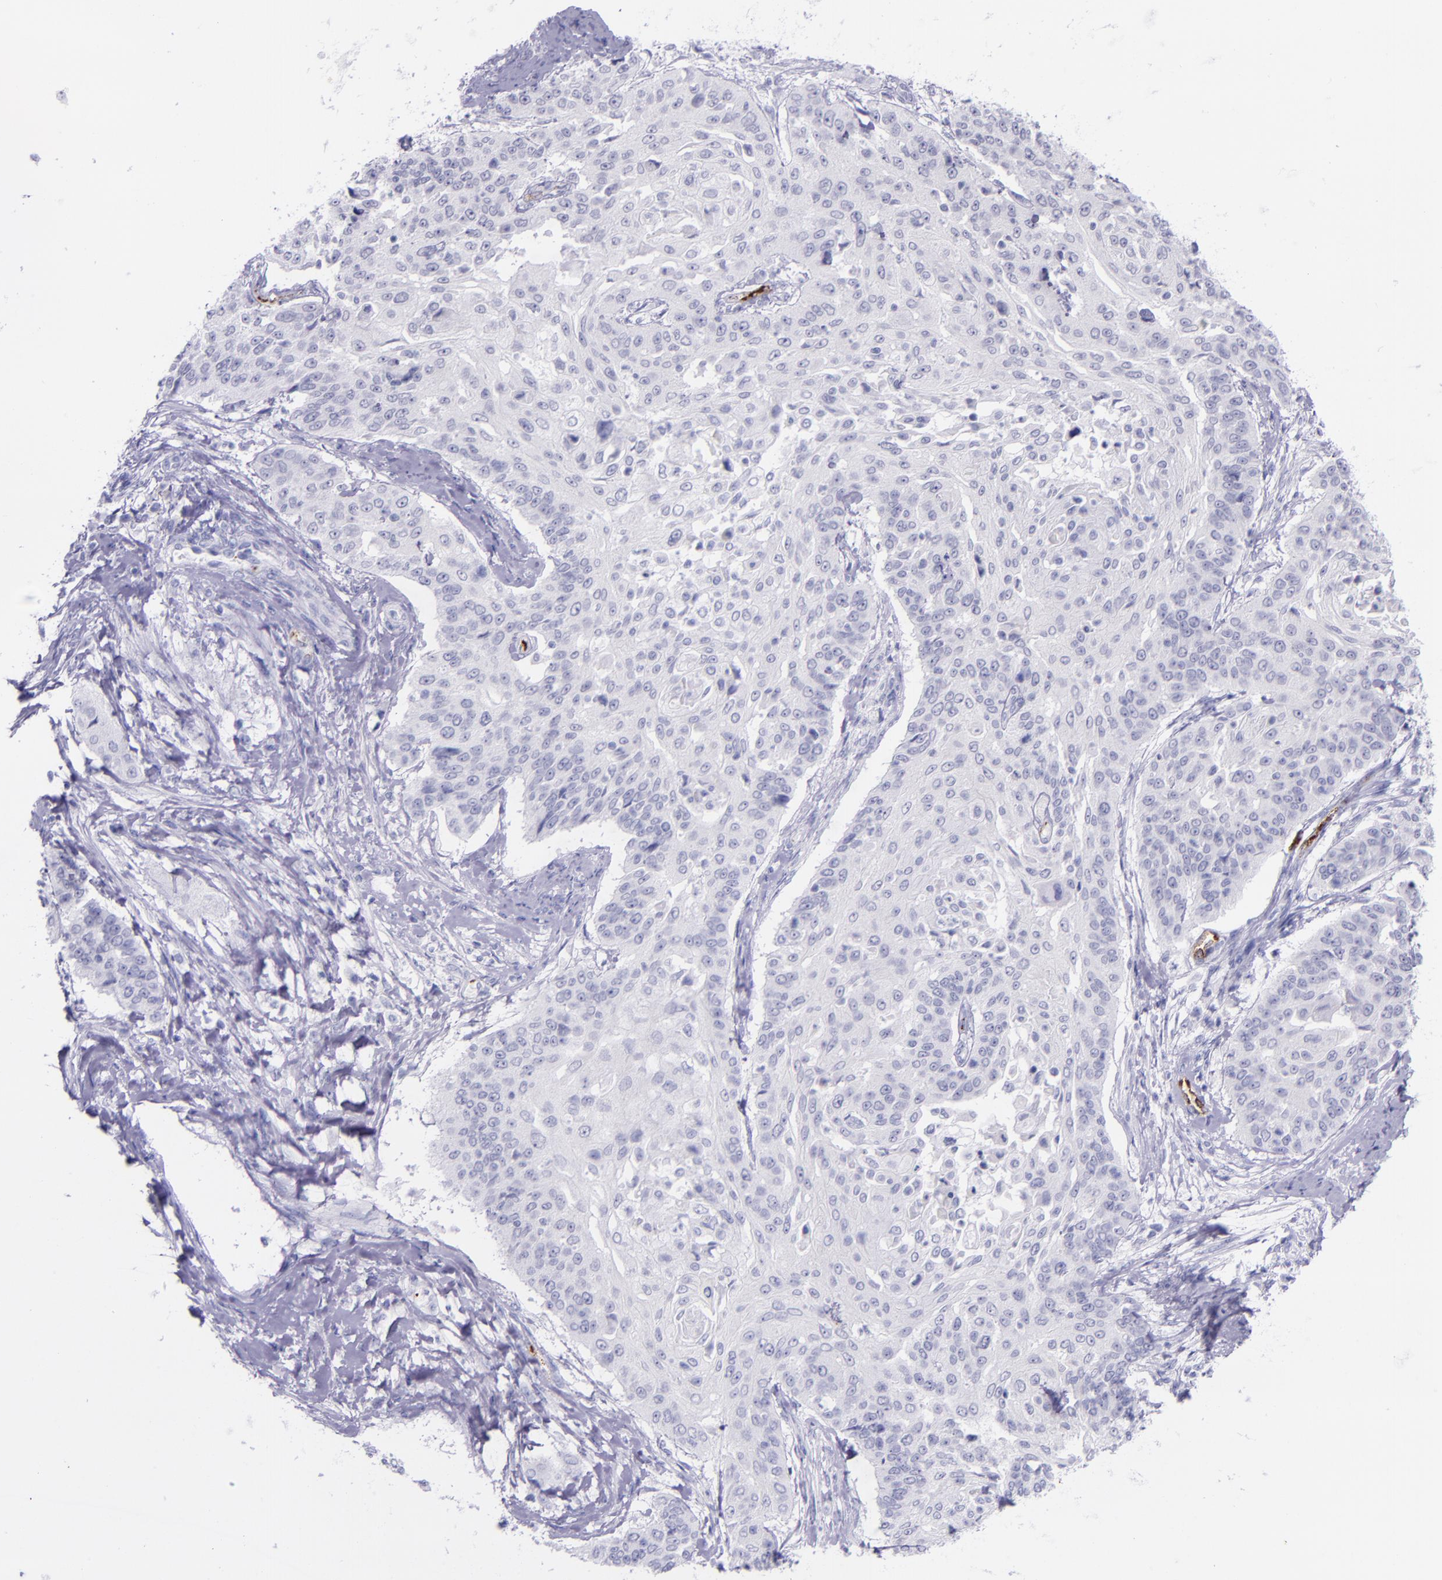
{"staining": {"intensity": "negative", "quantity": "none", "location": "none"}, "tissue": "cervical cancer", "cell_type": "Tumor cells", "image_type": "cancer", "snomed": [{"axis": "morphology", "description": "Squamous cell carcinoma, NOS"}, {"axis": "topography", "description": "Cervix"}], "caption": "Micrograph shows no protein expression in tumor cells of squamous cell carcinoma (cervical) tissue.", "gene": "SELE", "patient": {"sex": "female", "age": 64}}